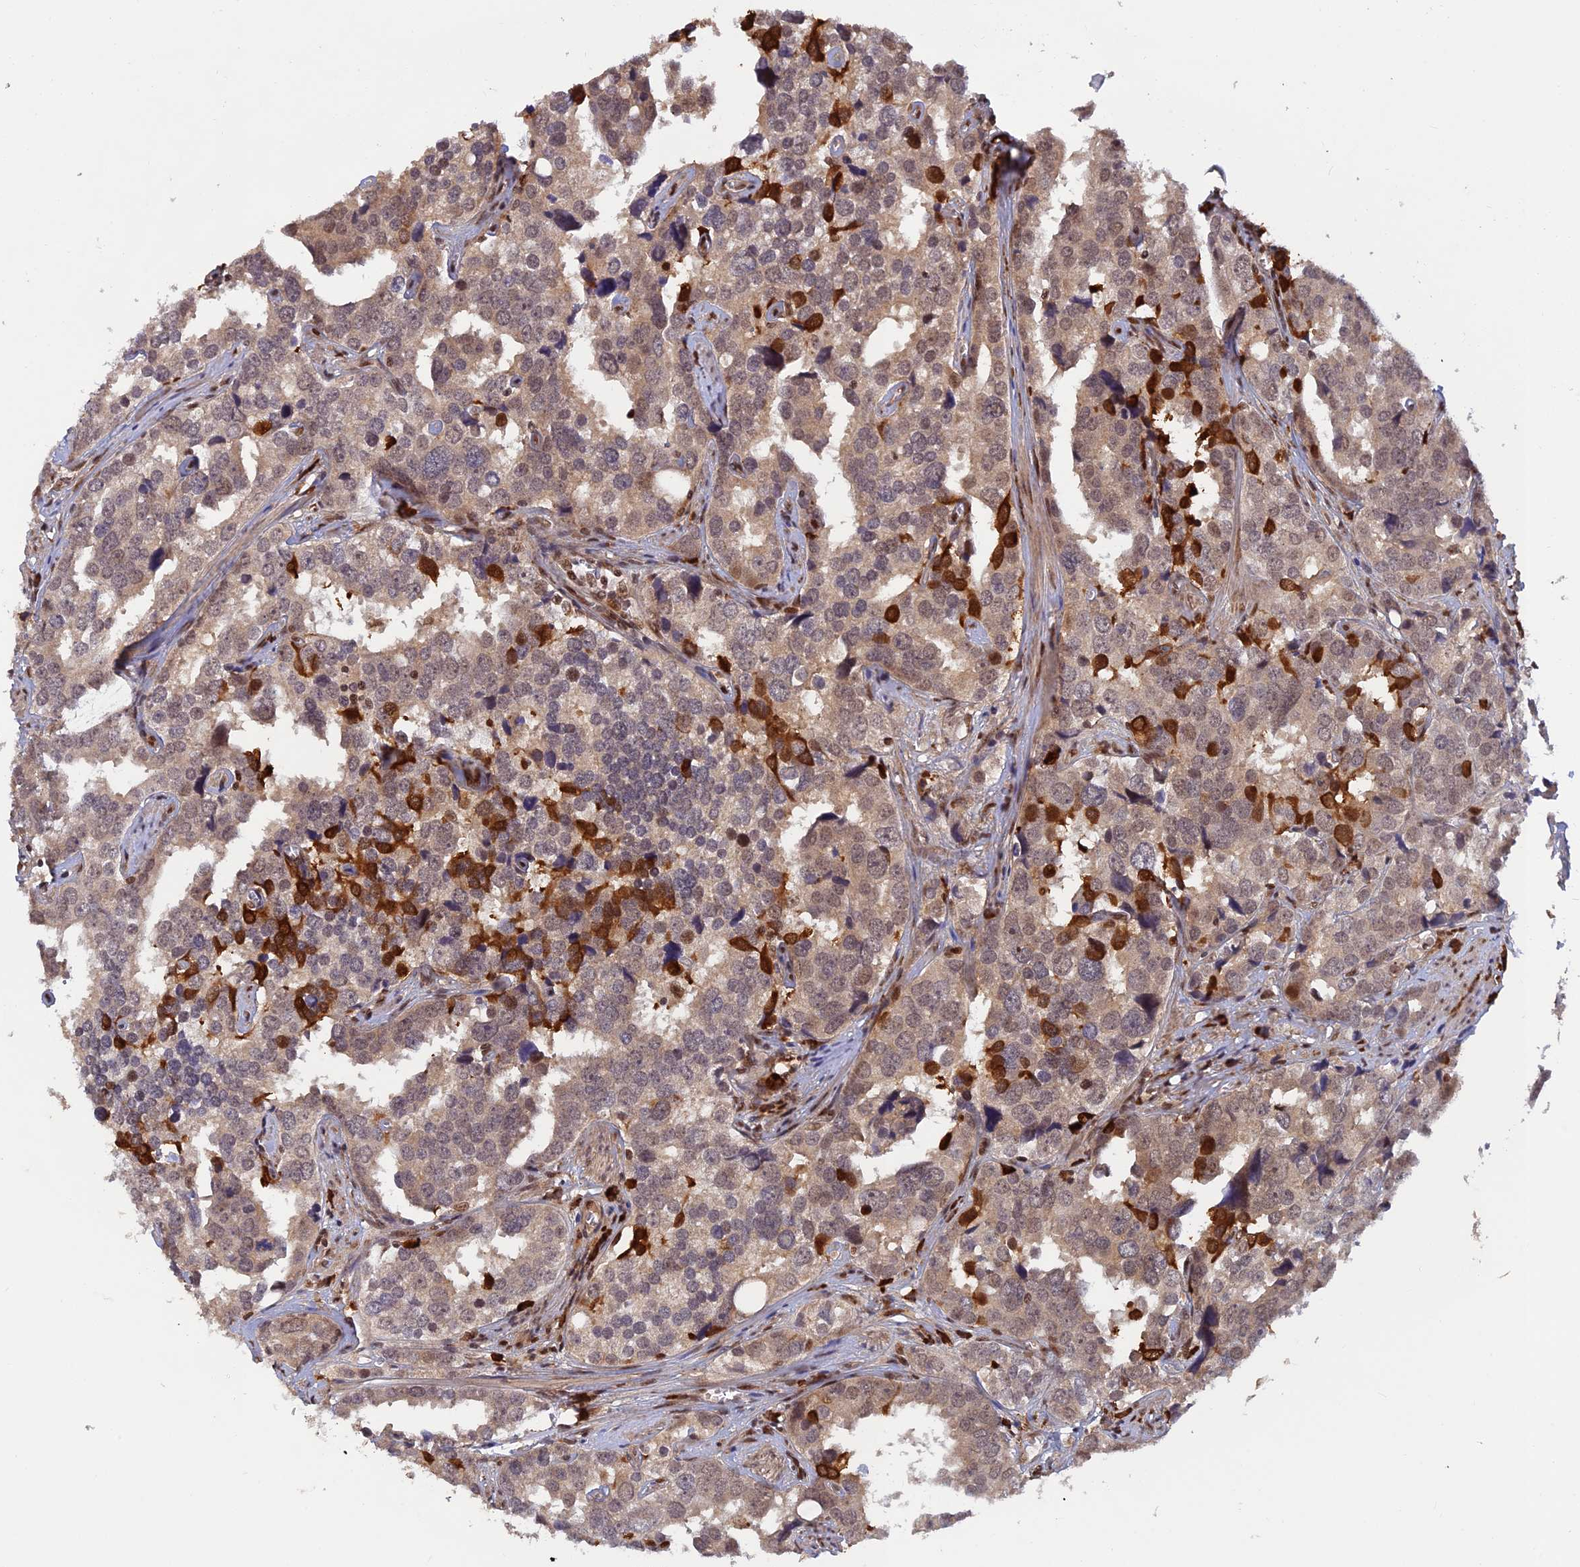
{"staining": {"intensity": "weak", "quantity": ">75%", "location": "cytoplasmic/membranous"}, "tissue": "prostate cancer", "cell_type": "Tumor cells", "image_type": "cancer", "snomed": [{"axis": "morphology", "description": "Adenocarcinoma, High grade"}, {"axis": "topography", "description": "Prostate"}], "caption": "Immunohistochemical staining of prostate high-grade adenocarcinoma exhibits low levels of weak cytoplasmic/membranous protein positivity in about >75% of tumor cells.", "gene": "ZNF565", "patient": {"sex": "male", "age": 71}}